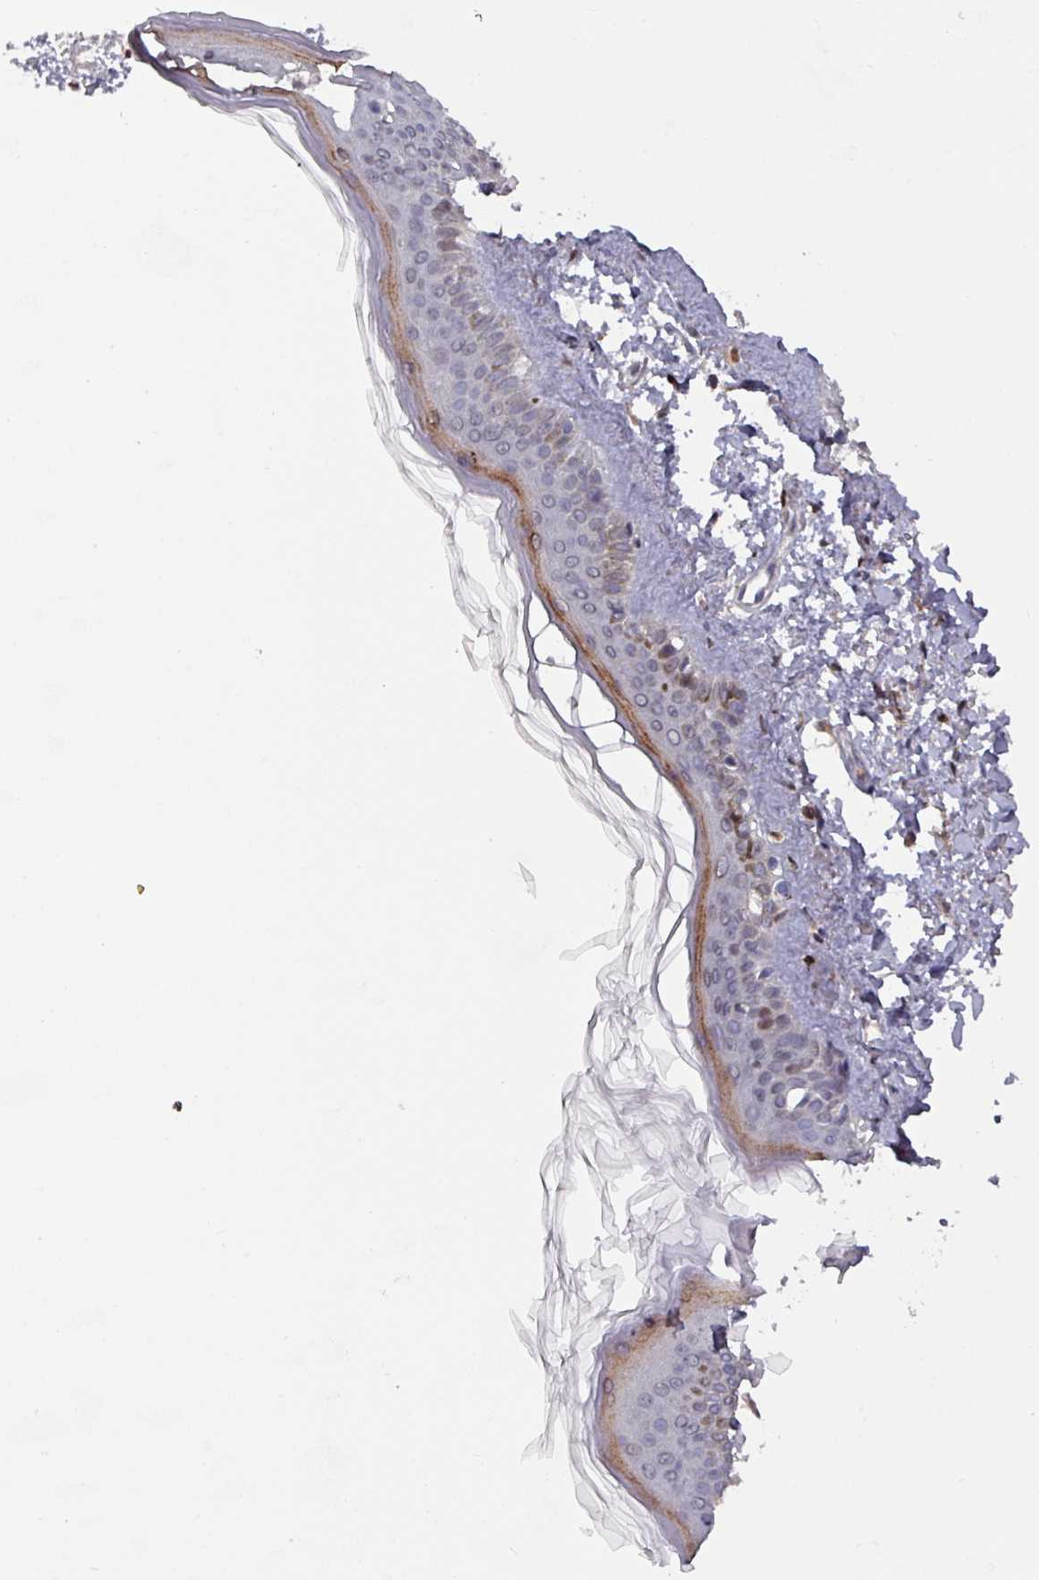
{"staining": {"intensity": "strong", "quantity": ">75%", "location": "nuclear"}, "tissue": "skin", "cell_type": "Fibroblasts", "image_type": "normal", "snomed": [{"axis": "morphology", "description": "Normal tissue, NOS"}, {"axis": "topography", "description": "Skin"}], "caption": "Protein analysis of unremarkable skin reveals strong nuclear positivity in about >75% of fibroblasts.", "gene": "PRRX1", "patient": {"sex": "female", "age": 58}}